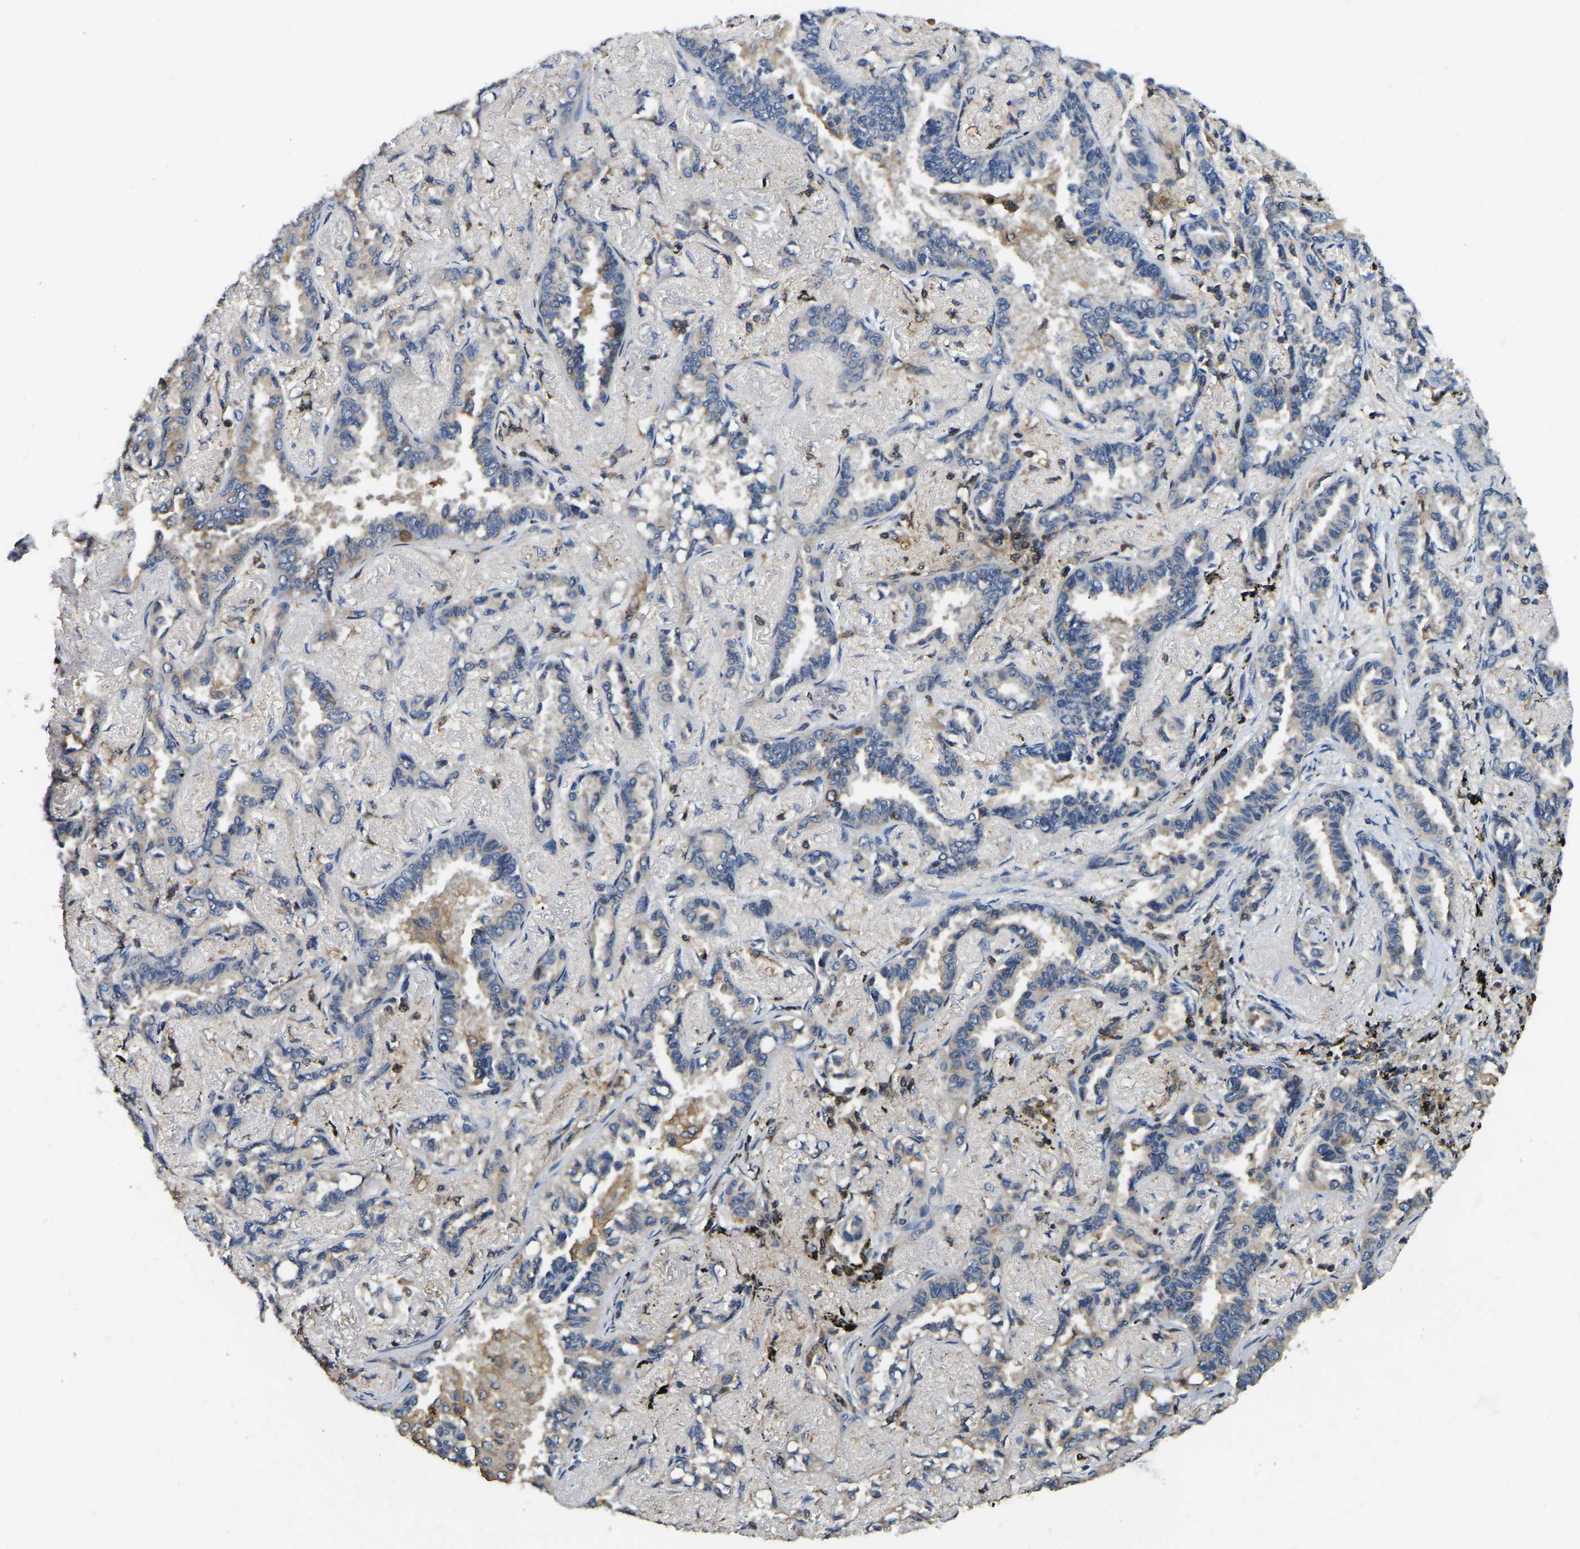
{"staining": {"intensity": "negative", "quantity": "none", "location": "none"}, "tissue": "lung cancer", "cell_type": "Tumor cells", "image_type": "cancer", "snomed": [{"axis": "morphology", "description": "Adenocarcinoma, NOS"}, {"axis": "topography", "description": "Lung"}], "caption": "An image of human lung cancer is negative for staining in tumor cells. (DAB (3,3'-diaminobenzidine) immunohistochemistry (IHC), high magnification).", "gene": "SMPD2", "patient": {"sex": "male", "age": 59}}